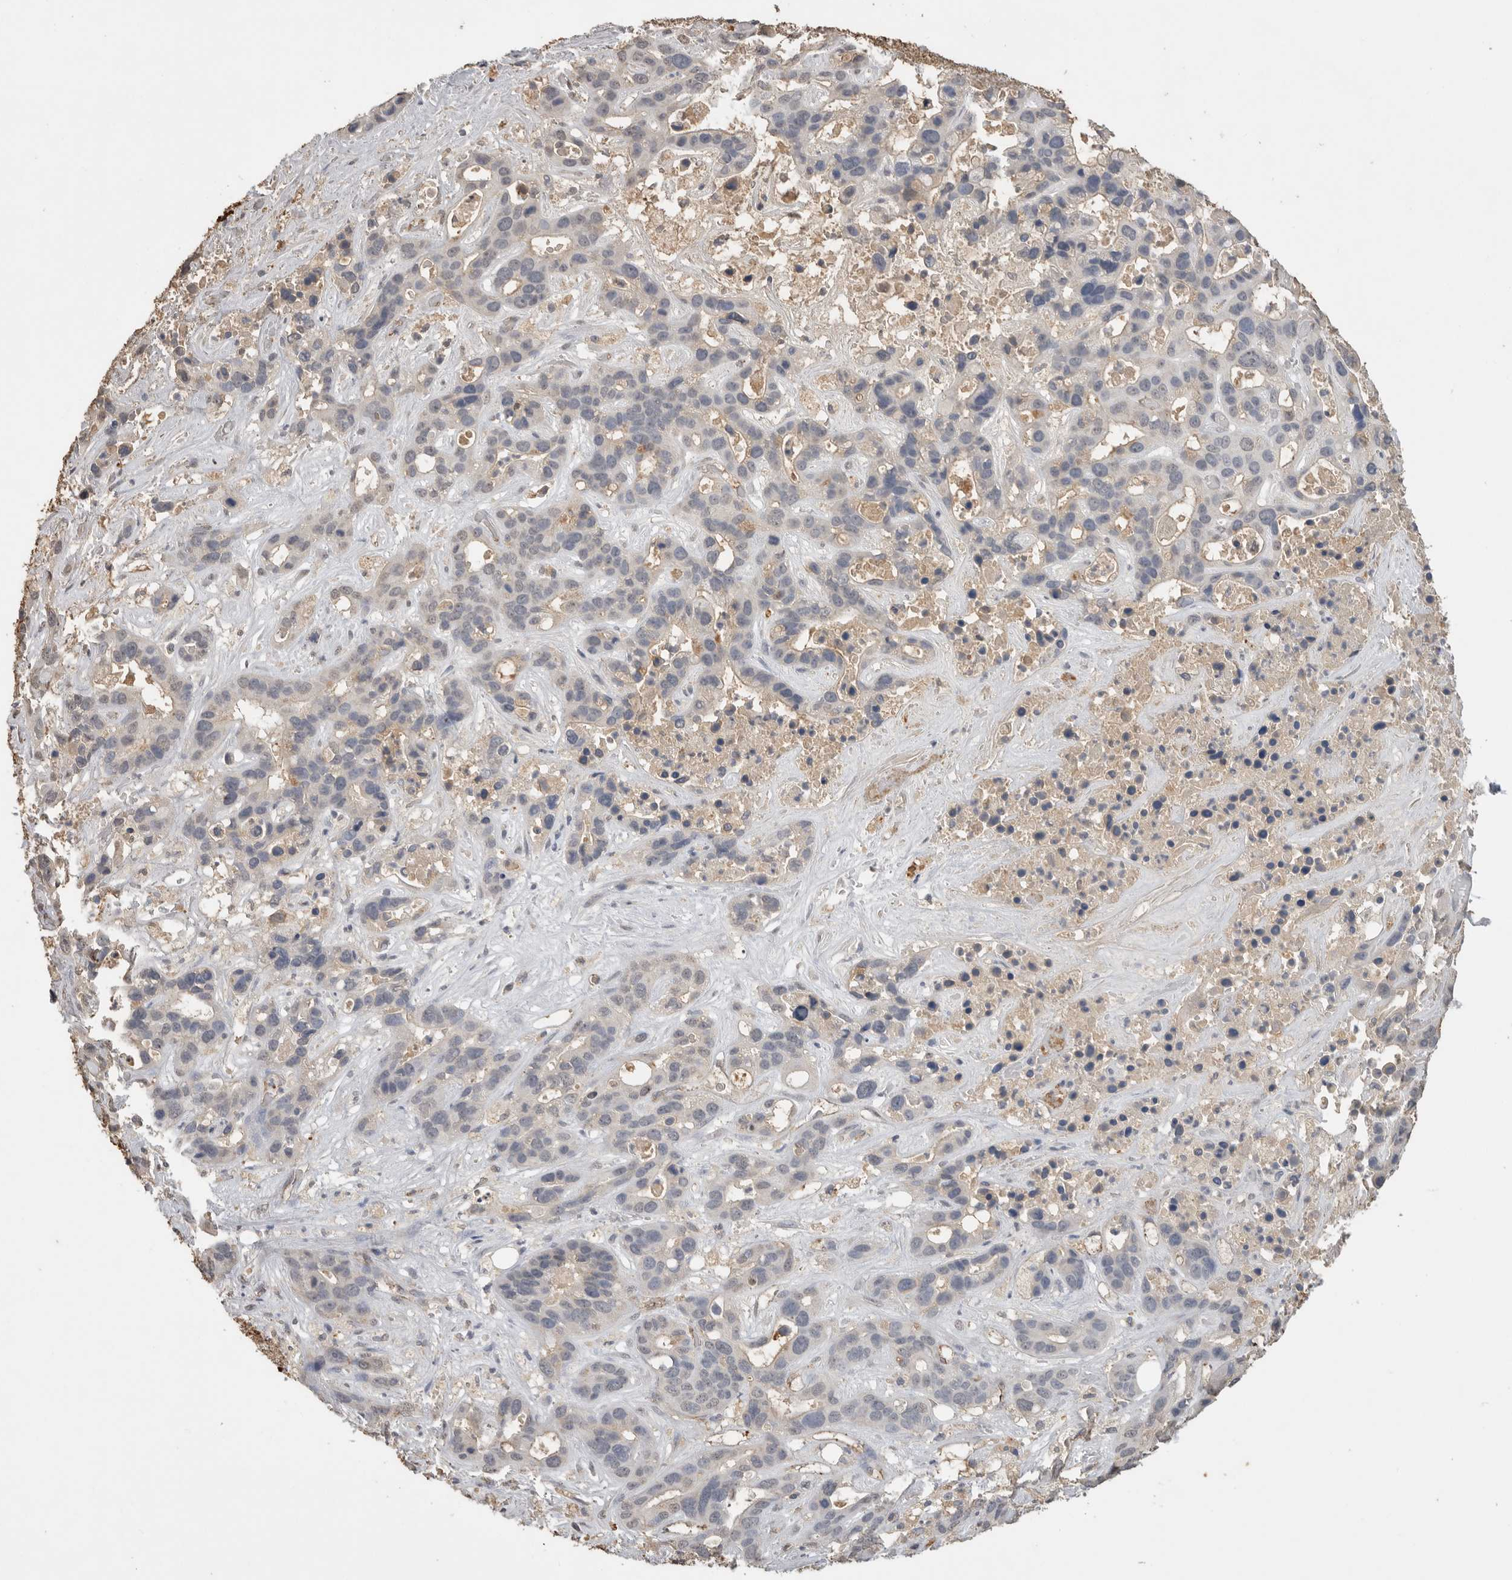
{"staining": {"intensity": "negative", "quantity": "none", "location": "none"}, "tissue": "liver cancer", "cell_type": "Tumor cells", "image_type": "cancer", "snomed": [{"axis": "morphology", "description": "Cholangiocarcinoma"}, {"axis": "topography", "description": "Liver"}], "caption": "Tumor cells are negative for protein expression in human liver cancer (cholangiocarcinoma). (DAB (3,3'-diaminobenzidine) immunohistochemistry with hematoxylin counter stain).", "gene": "IL27", "patient": {"sex": "female", "age": 65}}